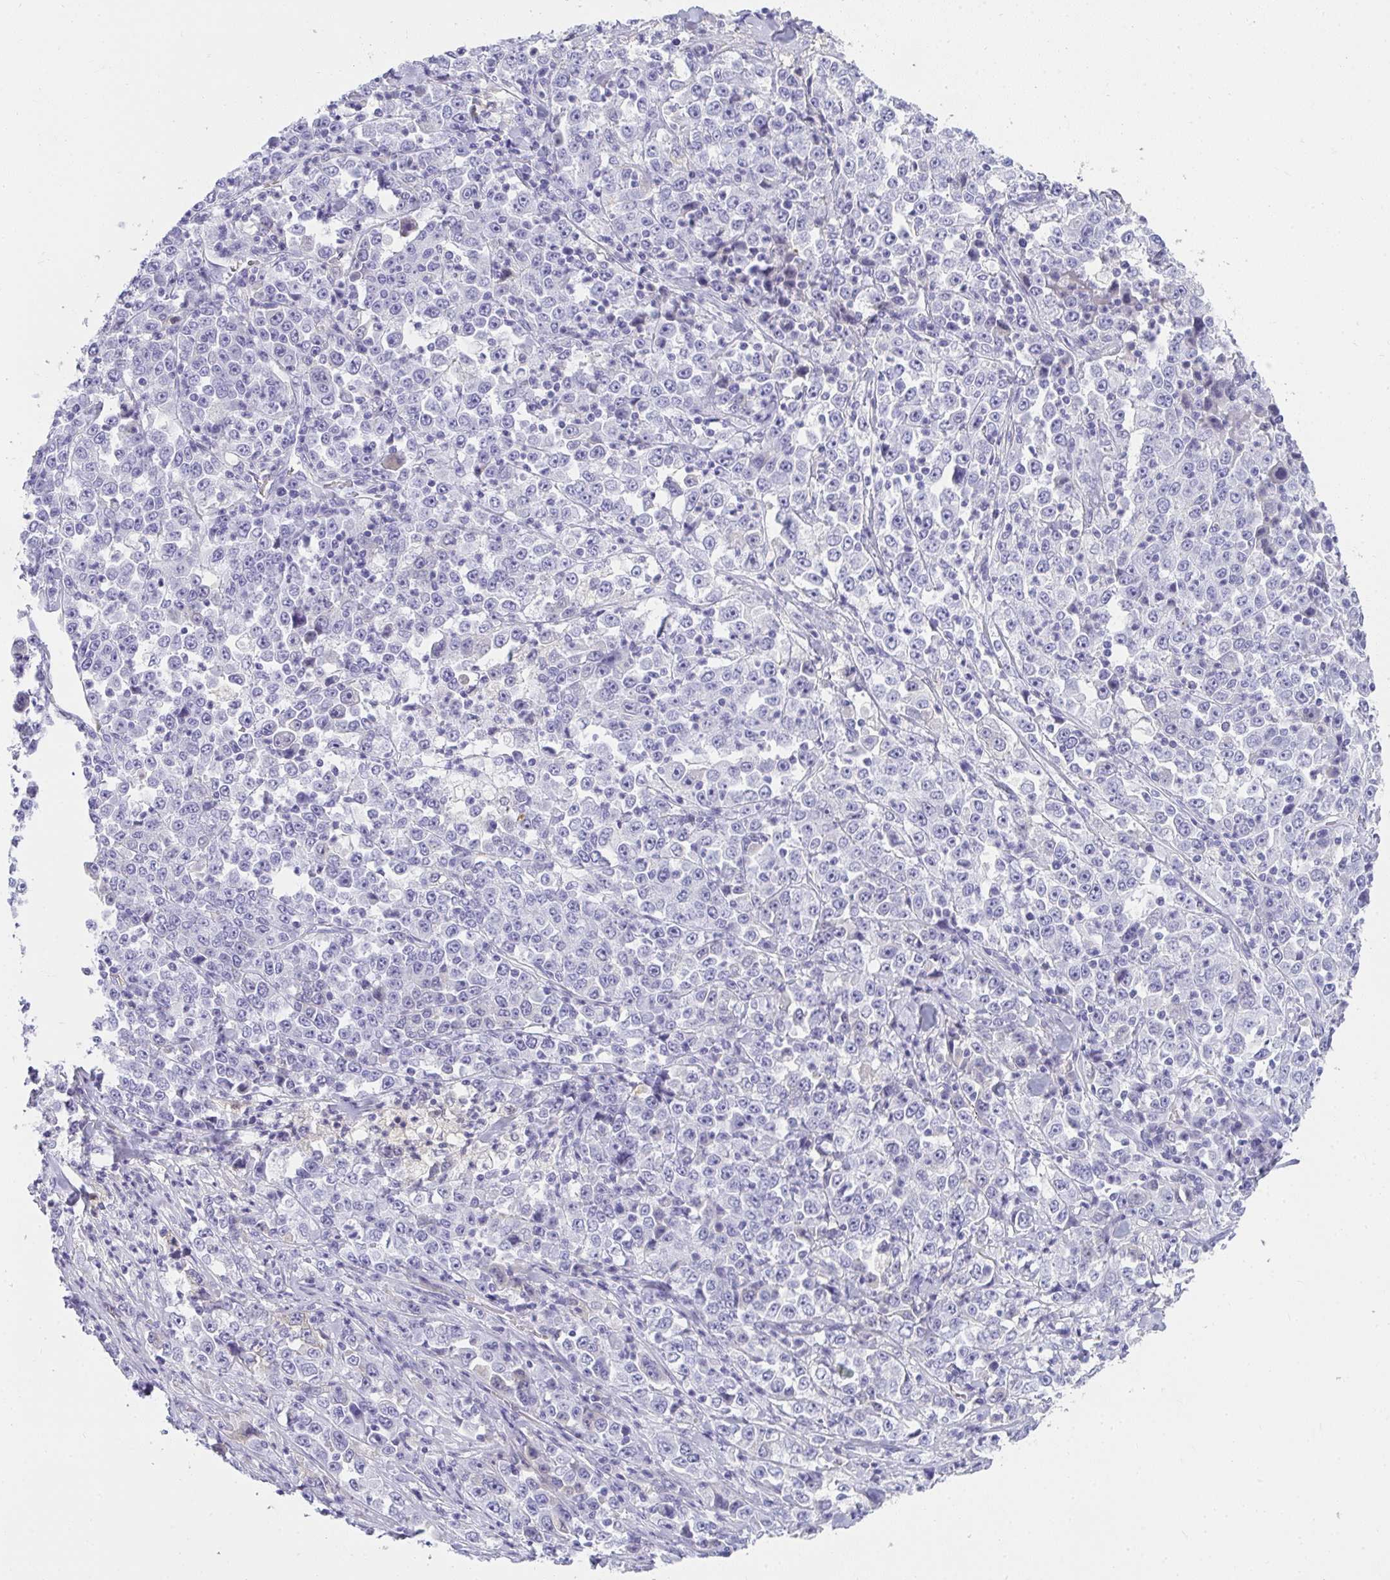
{"staining": {"intensity": "negative", "quantity": "none", "location": "none"}, "tissue": "stomach cancer", "cell_type": "Tumor cells", "image_type": "cancer", "snomed": [{"axis": "morphology", "description": "Normal tissue, NOS"}, {"axis": "morphology", "description": "Adenocarcinoma, NOS"}, {"axis": "topography", "description": "Stomach, upper"}, {"axis": "topography", "description": "Stomach"}], "caption": "DAB immunohistochemical staining of stomach cancer reveals no significant expression in tumor cells.", "gene": "ZSWIM3", "patient": {"sex": "male", "age": 59}}